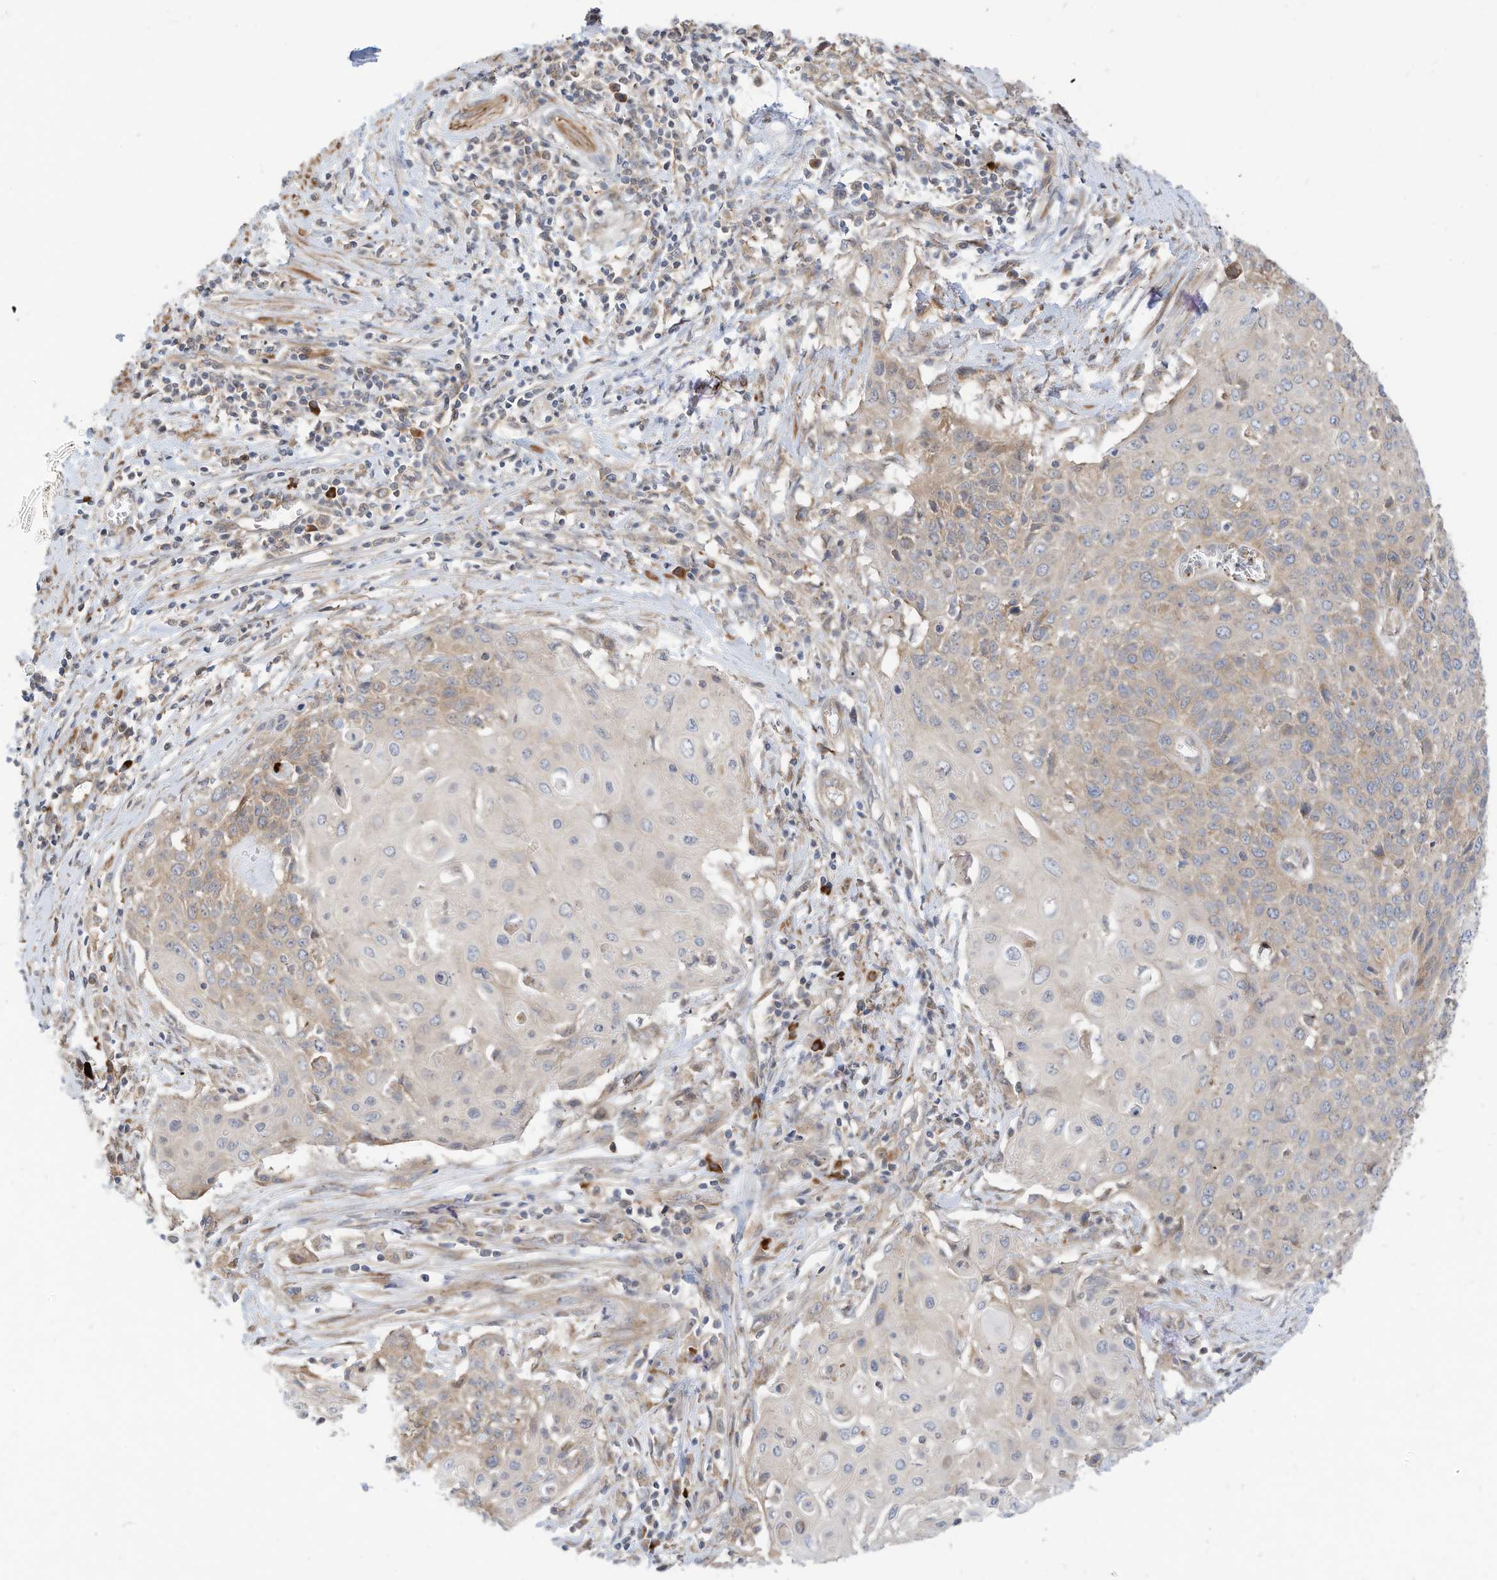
{"staining": {"intensity": "weak", "quantity": "<25%", "location": "cytoplasmic/membranous"}, "tissue": "cervical cancer", "cell_type": "Tumor cells", "image_type": "cancer", "snomed": [{"axis": "morphology", "description": "Squamous cell carcinoma, NOS"}, {"axis": "topography", "description": "Cervix"}], "caption": "Micrograph shows no protein staining in tumor cells of cervical cancer (squamous cell carcinoma) tissue.", "gene": "OFD1", "patient": {"sex": "female", "age": 39}}